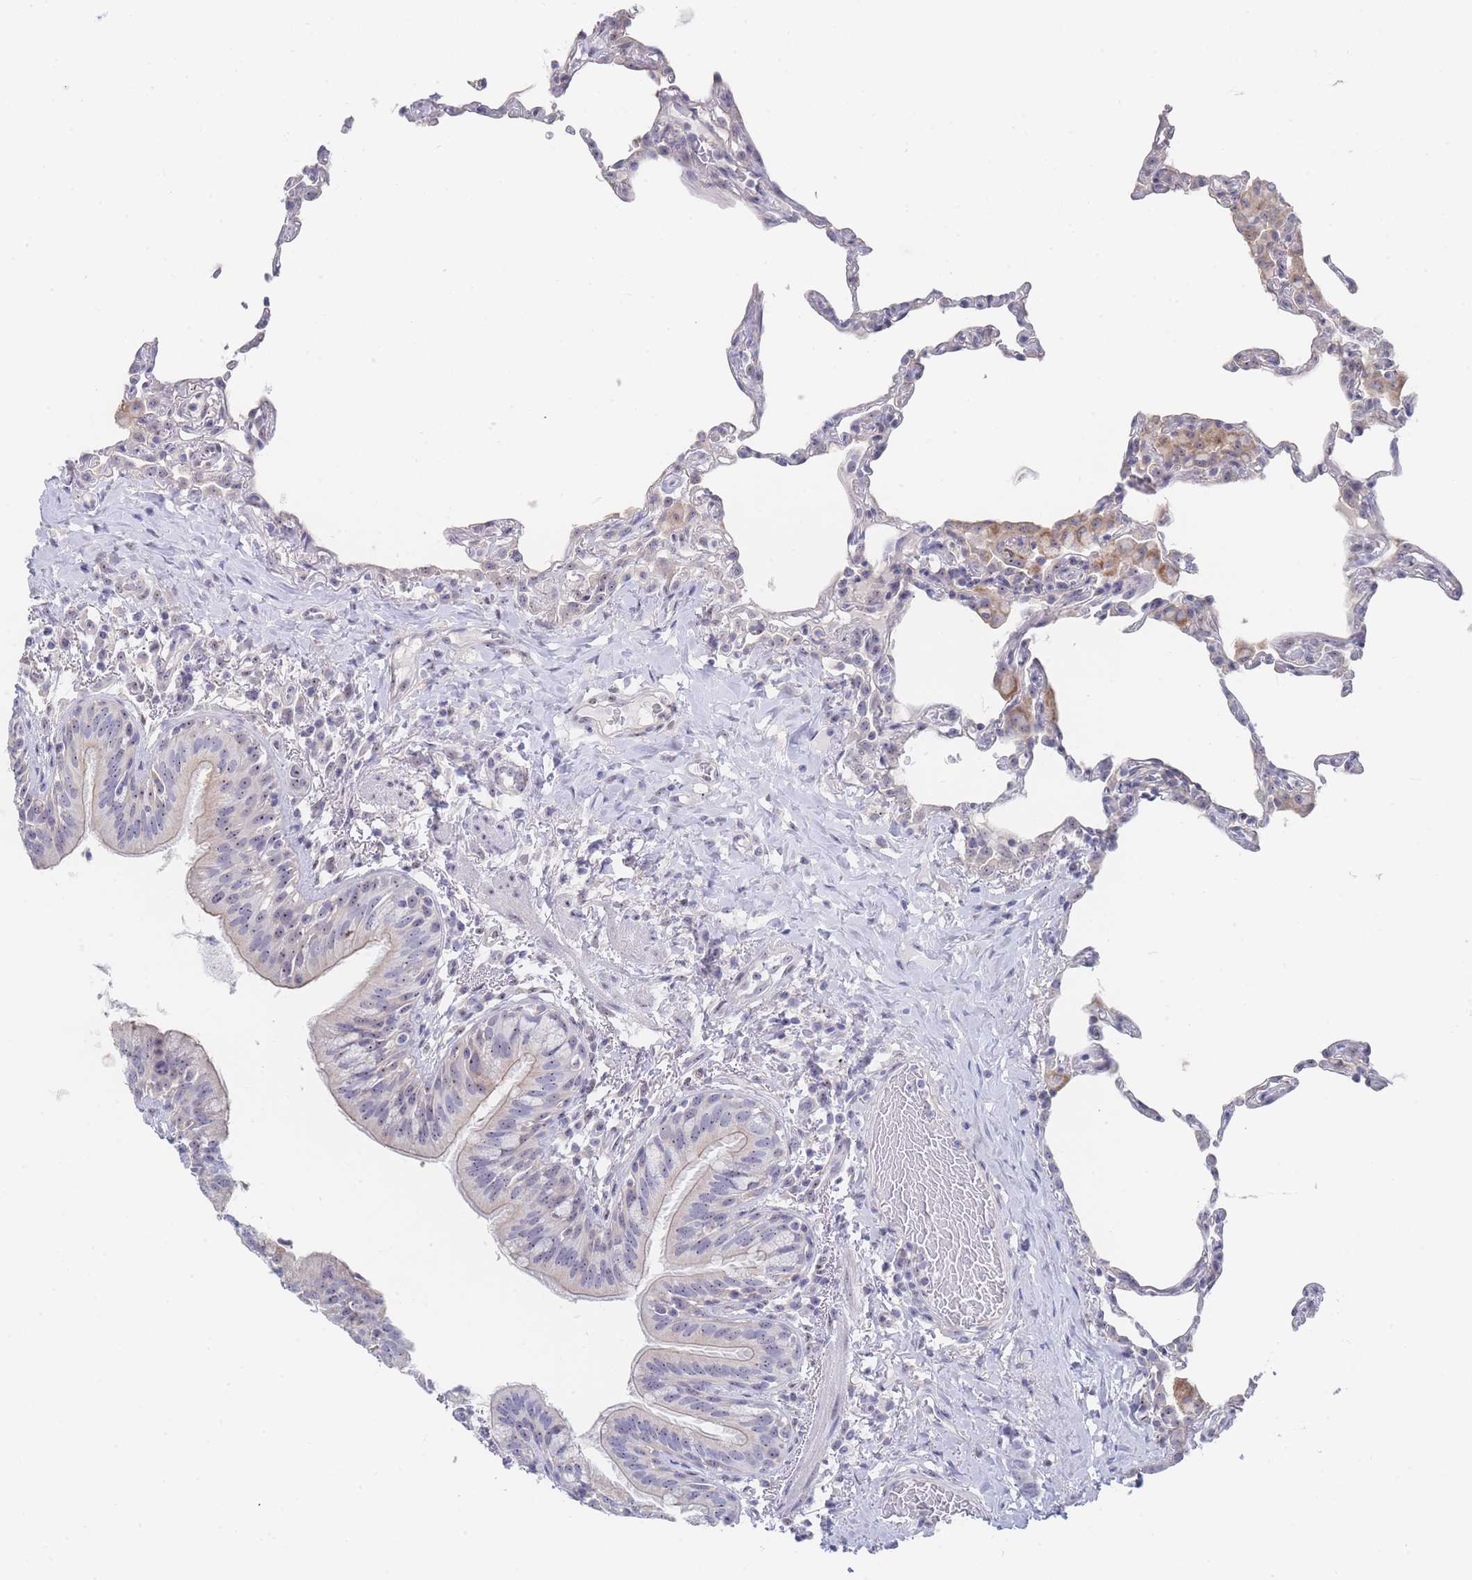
{"staining": {"intensity": "negative", "quantity": "none", "location": "none"}, "tissue": "lung", "cell_type": "Alveolar cells", "image_type": "normal", "snomed": [{"axis": "morphology", "description": "Normal tissue, NOS"}, {"axis": "topography", "description": "Lung"}], "caption": "IHC of benign lung displays no expression in alveolar cells. (DAB immunohistochemistry (IHC), high magnification).", "gene": "ZNF142", "patient": {"sex": "female", "age": 57}}